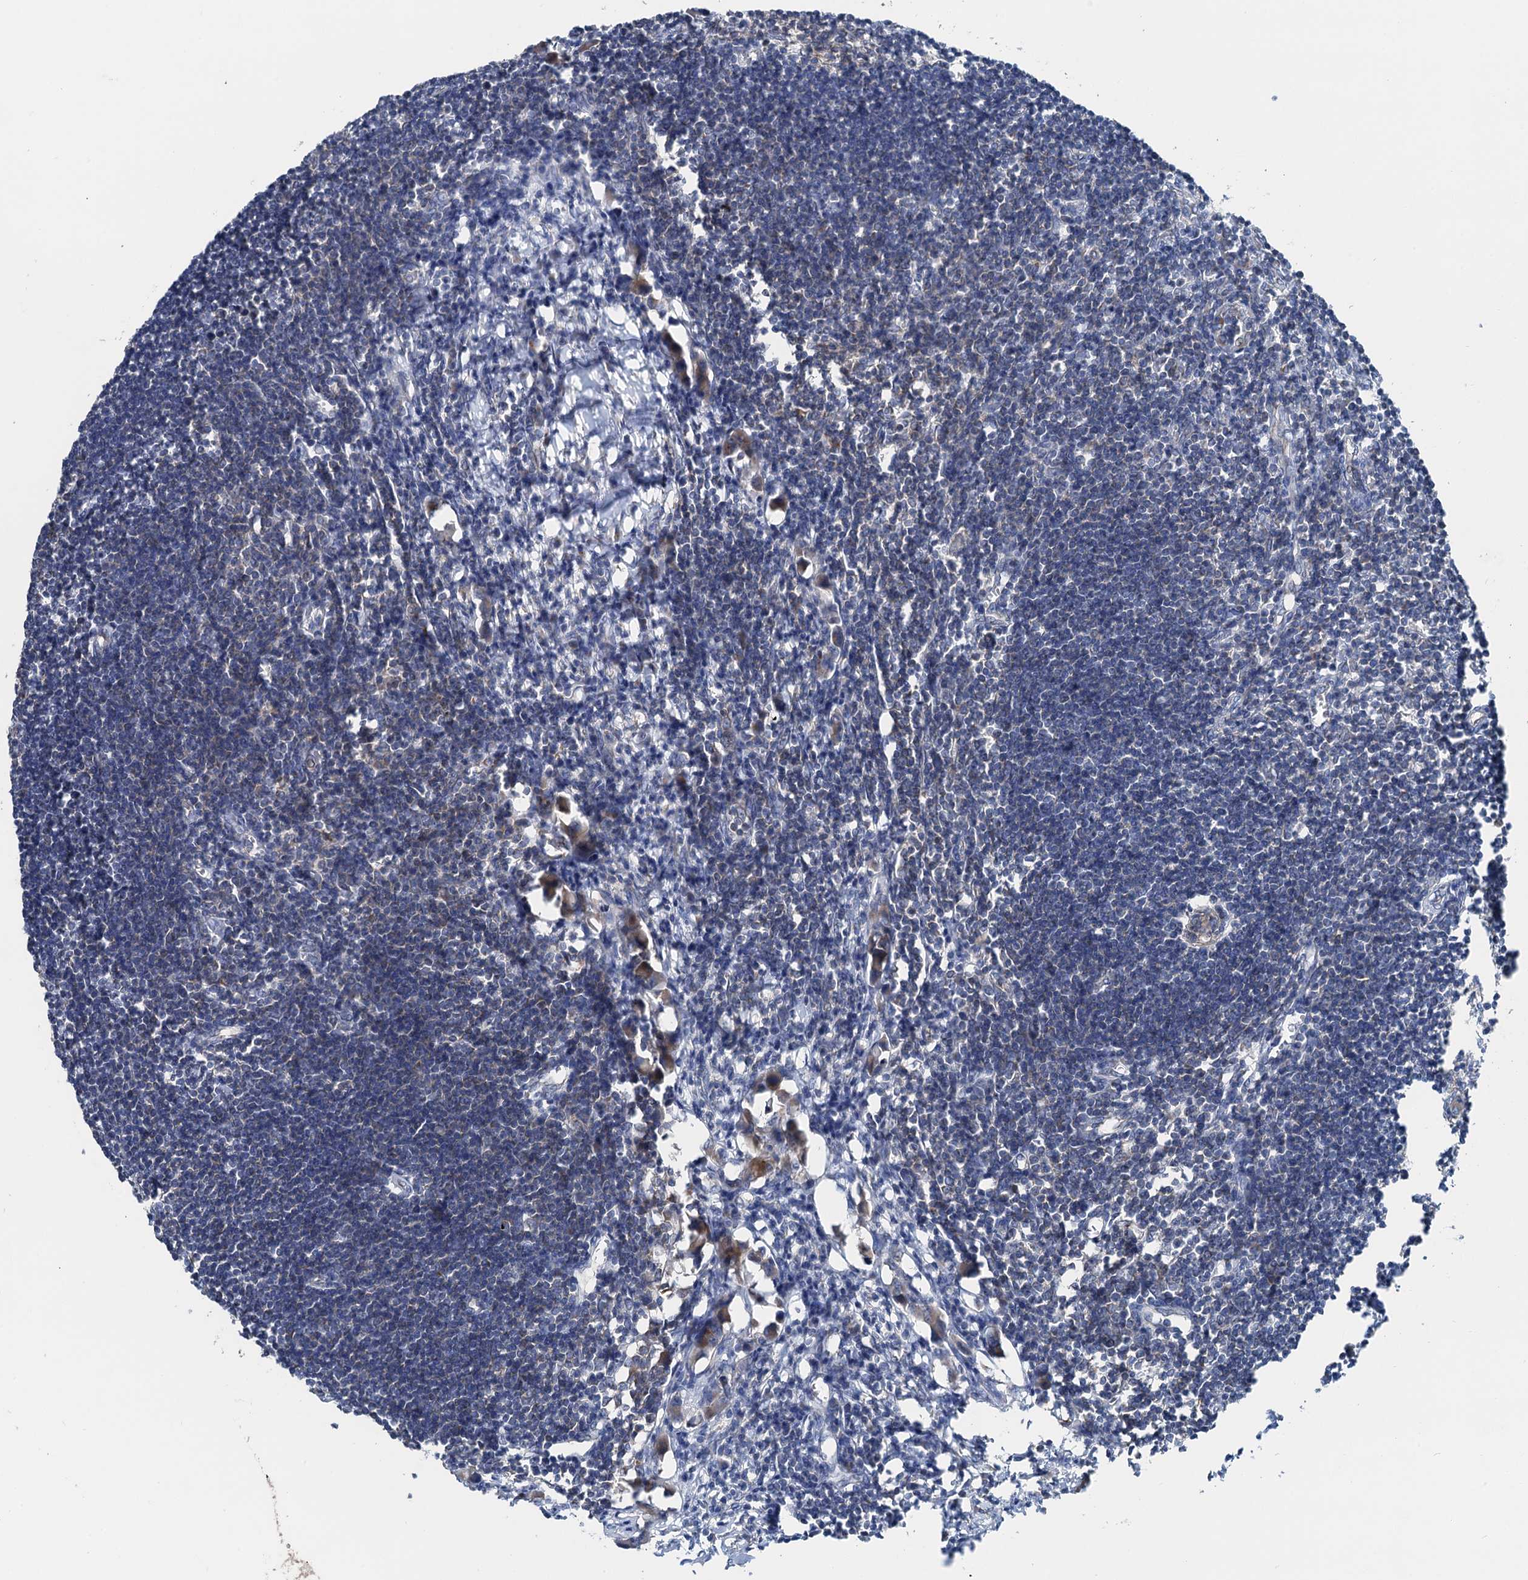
{"staining": {"intensity": "moderate", "quantity": ">75%", "location": "cytoplasmic/membranous"}, "tissue": "lymph node", "cell_type": "Germinal center cells", "image_type": "normal", "snomed": [{"axis": "morphology", "description": "Normal tissue, NOS"}, {"axis": "morphology", "description": "Malignant melanoma, Metastatic site"}, {"axis": "topography", "description": "Lymph node"}], "caption": "A high-resolution micrograph shows IHC staining of normal lymph node, which demonstrates moderate cytoplasmic/membranous positivity in about >75% of germinal center cells.", "gene": "ANKRD26", "patient": {"sex": "male", "age": 41}}